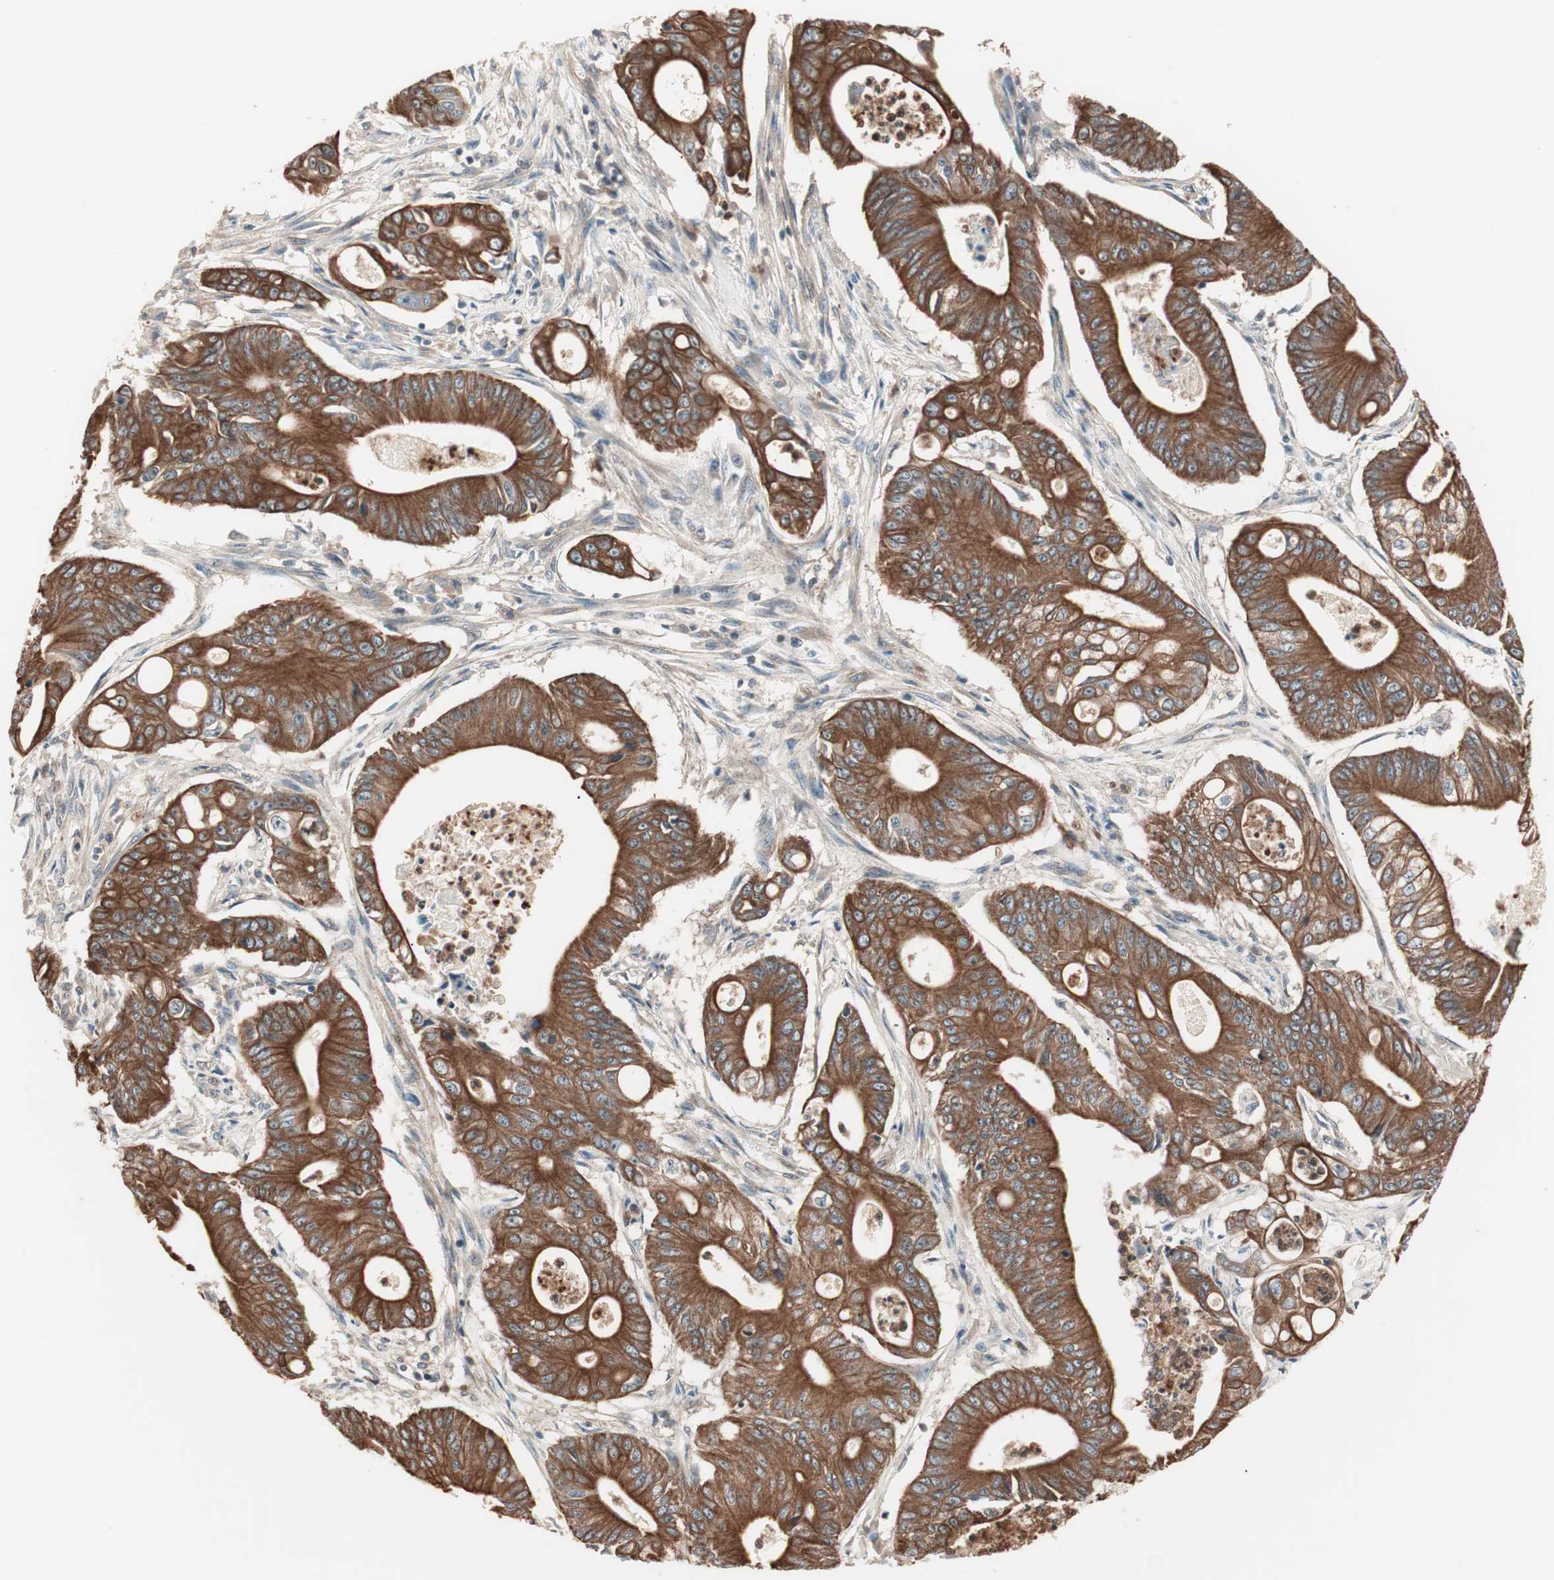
{"staining": {"intensity": "strong", "quantity": ">75%", "location": "cytoplasmic/membranous"}, "tissue": "pancreatic cancer", "cell_type": "Tumor cells", "image_type": "cancer", "snomed": [{"axis": "morphology", "description": "Normal tissue, NOS"}, {"axis": "topography", "description": "Lymph node"}], "caption": "Immunohistochemistry (IHC) (DAB) staining of human pancreatic cancer exhibits strong cytoplasmic/membranous protein positivity in approximately >75% of tumor cells.", "gene": "TSG101", "patient": {"sex": "male", "age": 62}}